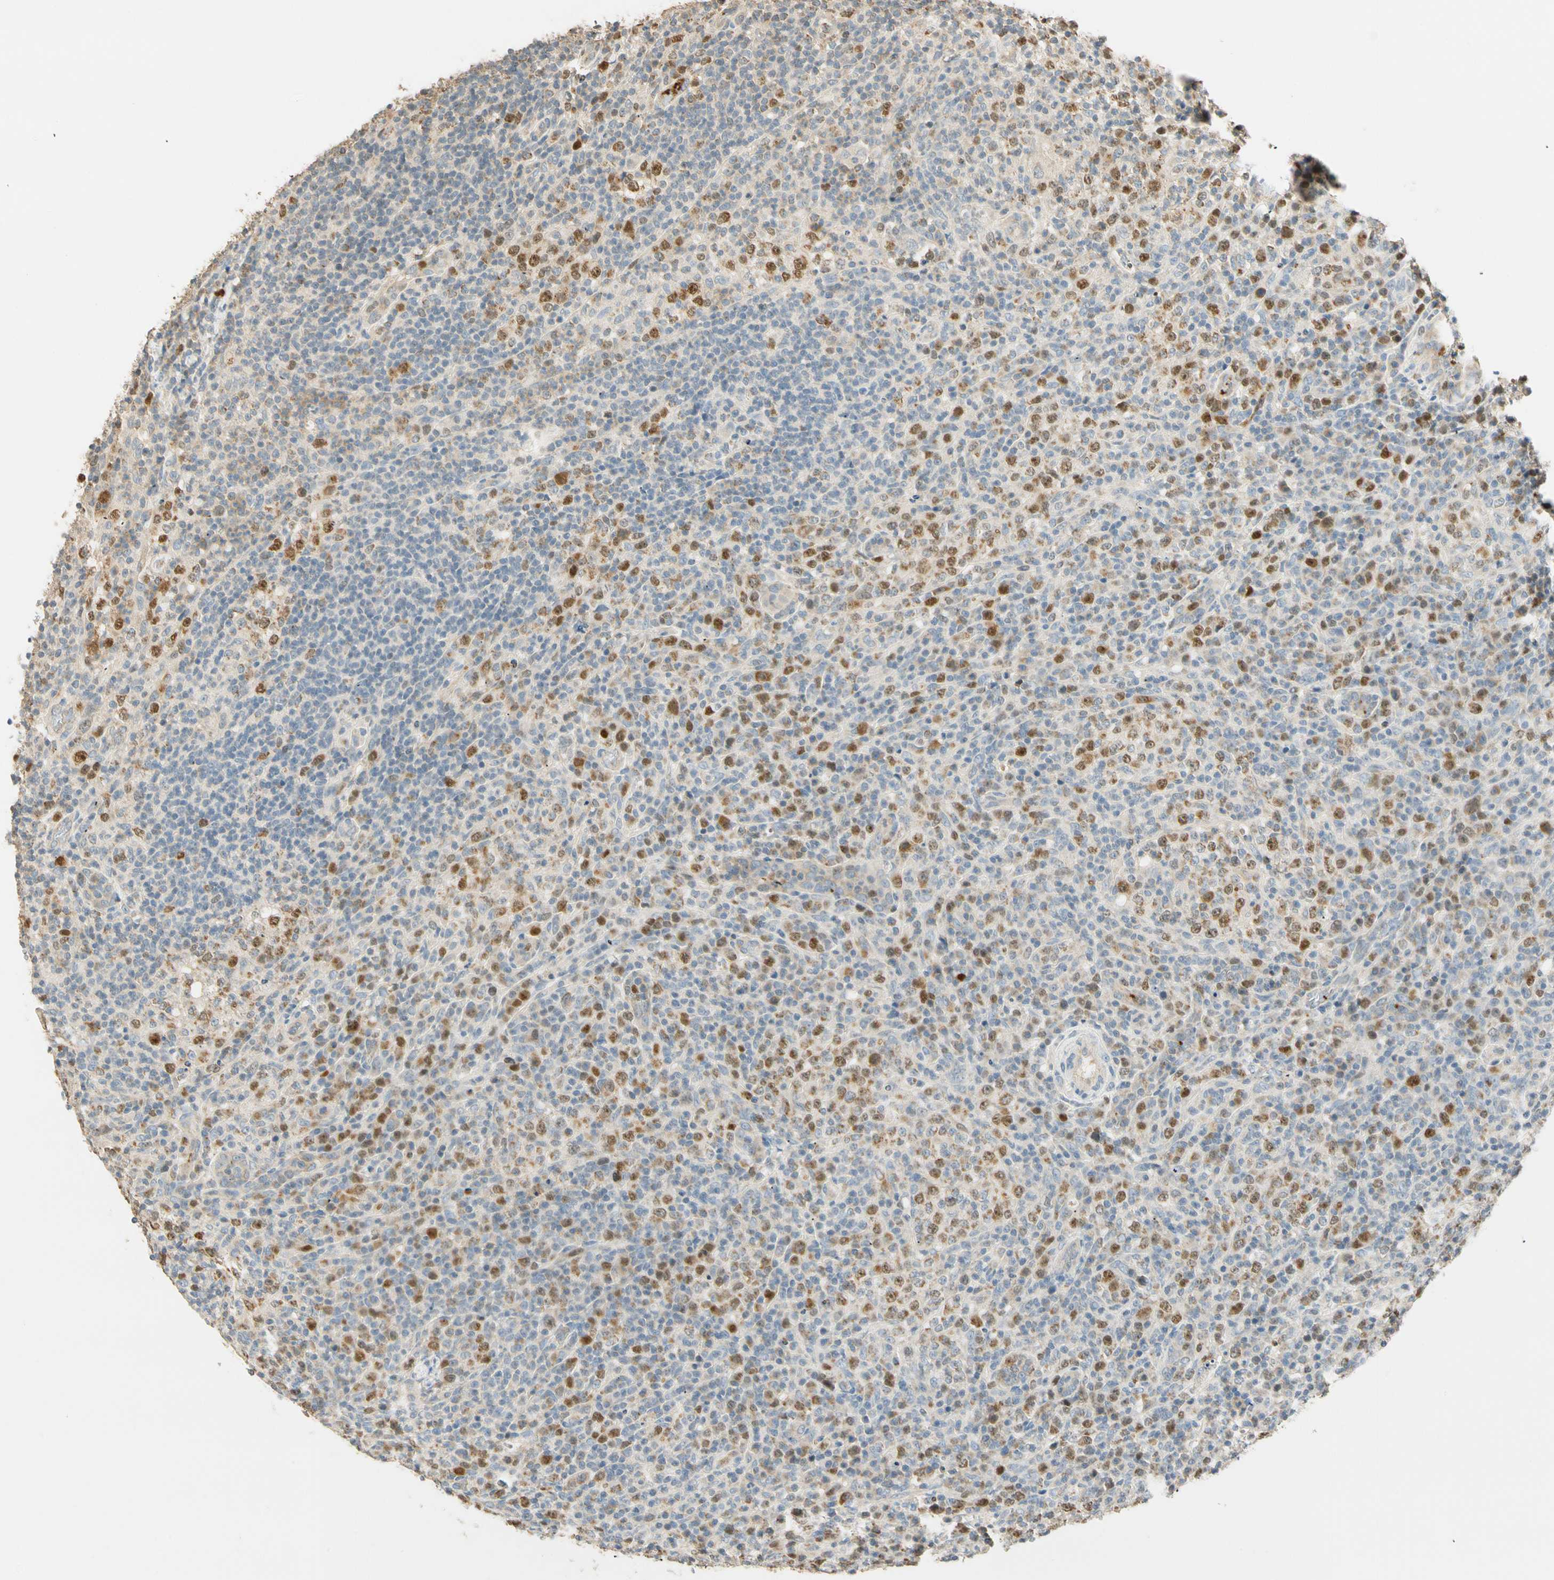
{"staining": {"intensity": "strong", "quantity": "25%-75%", "location": "nuclear"}, "tissue": "lymphoma", "cell_type": "Tumor cells", "image_type": "cancer", "snomed": [{"axis": "morphology", "description": "Malignant lymphoma, non-Hodgkin's type, High grade"}, {"axis": "topography", "description": "Lymph node"}], "caption": "Immunohistochemical staining of human malignant lymphoma, non-Hodgkin's type (high-grade) exhibits high levels of strong nuclear protein expression in about 25%-75% of tumor cells. The staining is performed using DAB (3,3'-diaminobenzidine) brown chromogen to label protein expression. The nuclei are counter-stained blue using hematoxylin.", "gene": "RAD18", "patient": {"sex": "female", "age": 76}}